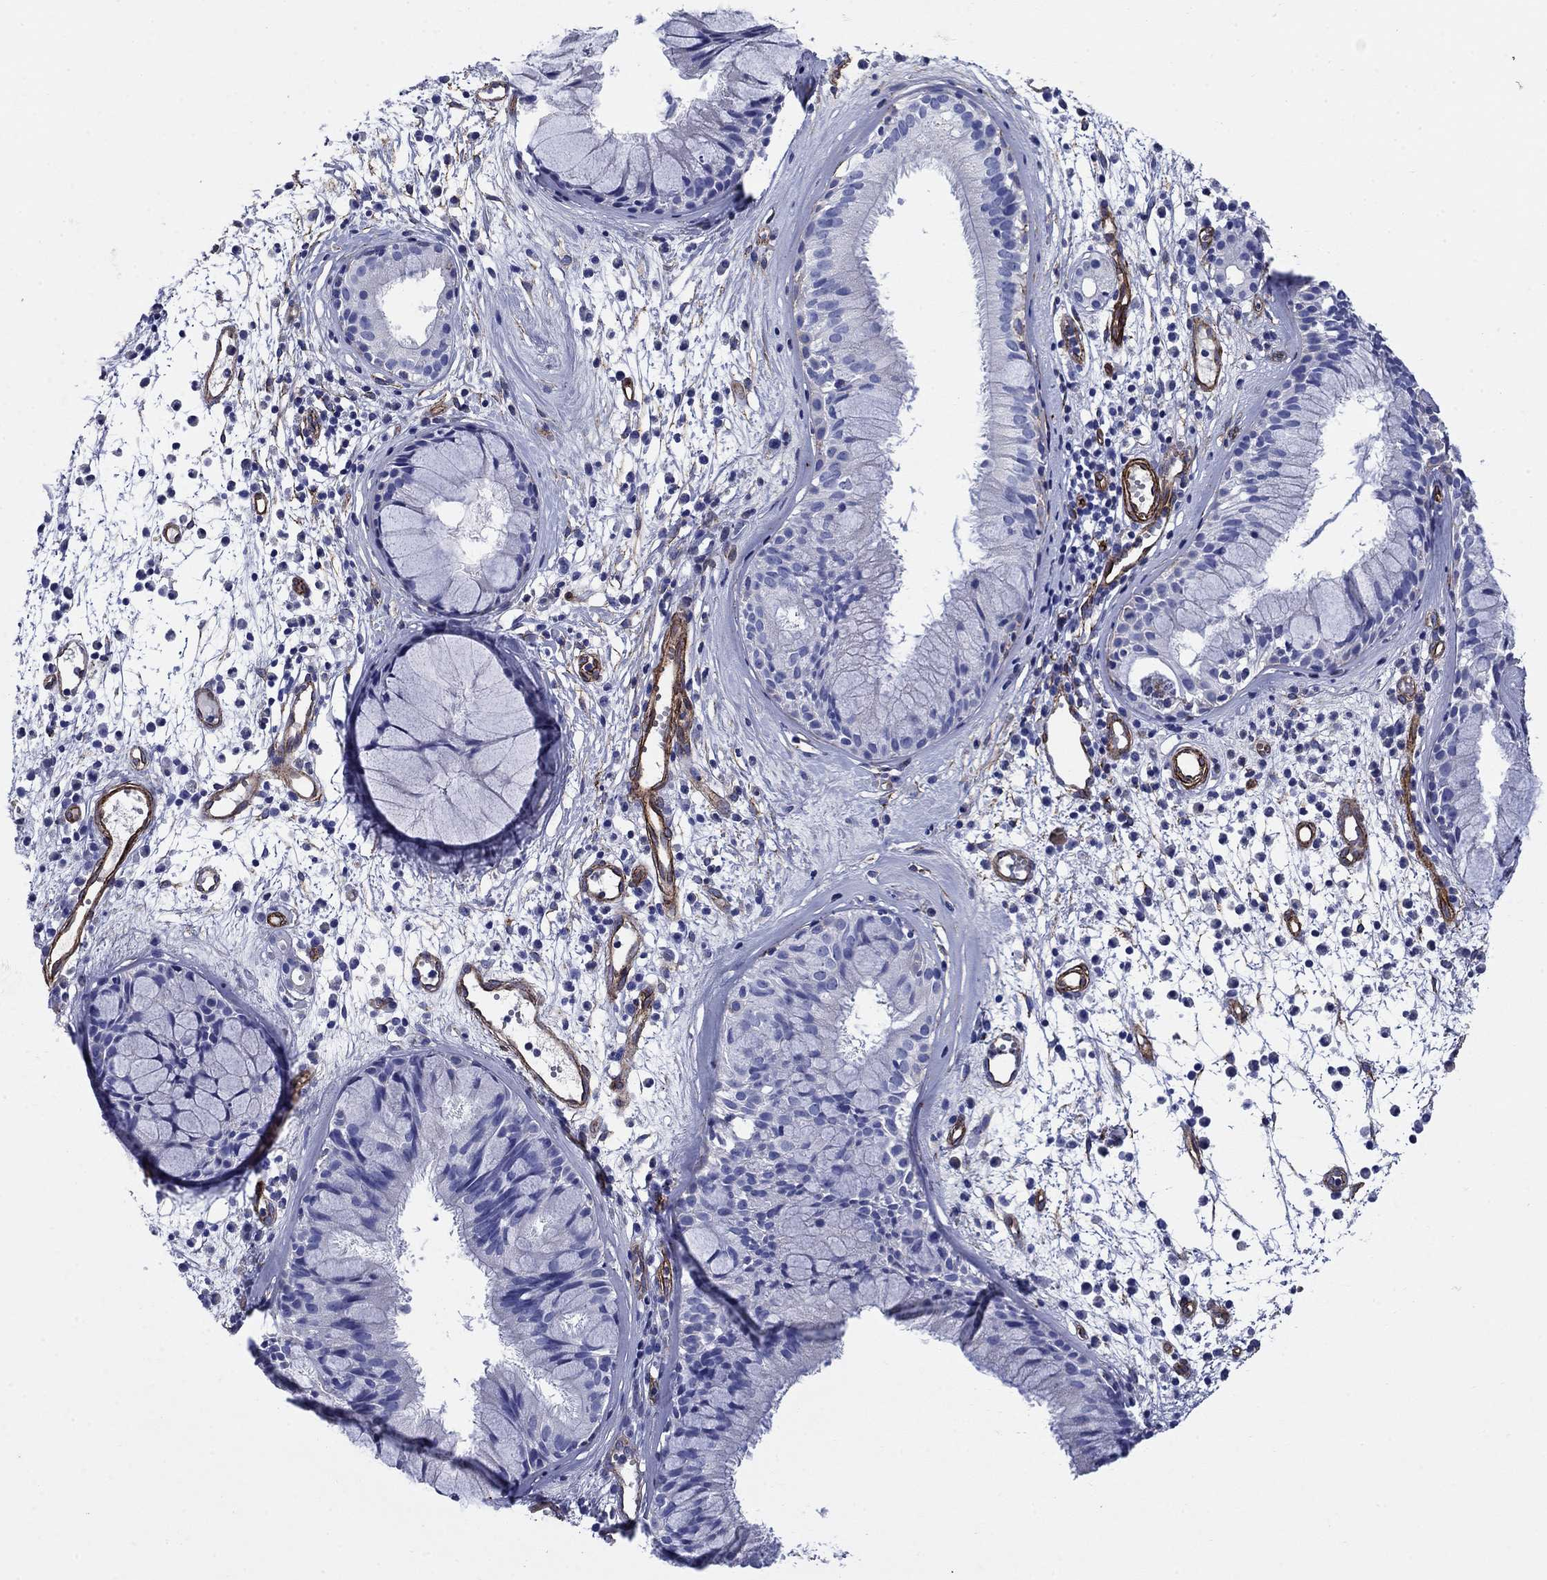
{"staining": {"intensity": "negative", "quantity": "none", "location": "none"}, "tissue": "nasopharynx", "cell_type": "Respiratory epithelial cells", "image_type": "normal", "snomed": [{"axis": "morphology", "description": "Normal tissue, NOS"}, {"axis": "topography", "description": "Nasopharynx"}], "caption": "Immunohistochemical staining of benign human nasopharynx exhibits no significant positivity in respiratory epithelial cells. (DAB (3,3'-diaminobenzidine) IHC, high magnification).", "gene": "VTN", "patient": {"sex": "male", "age": 77}}